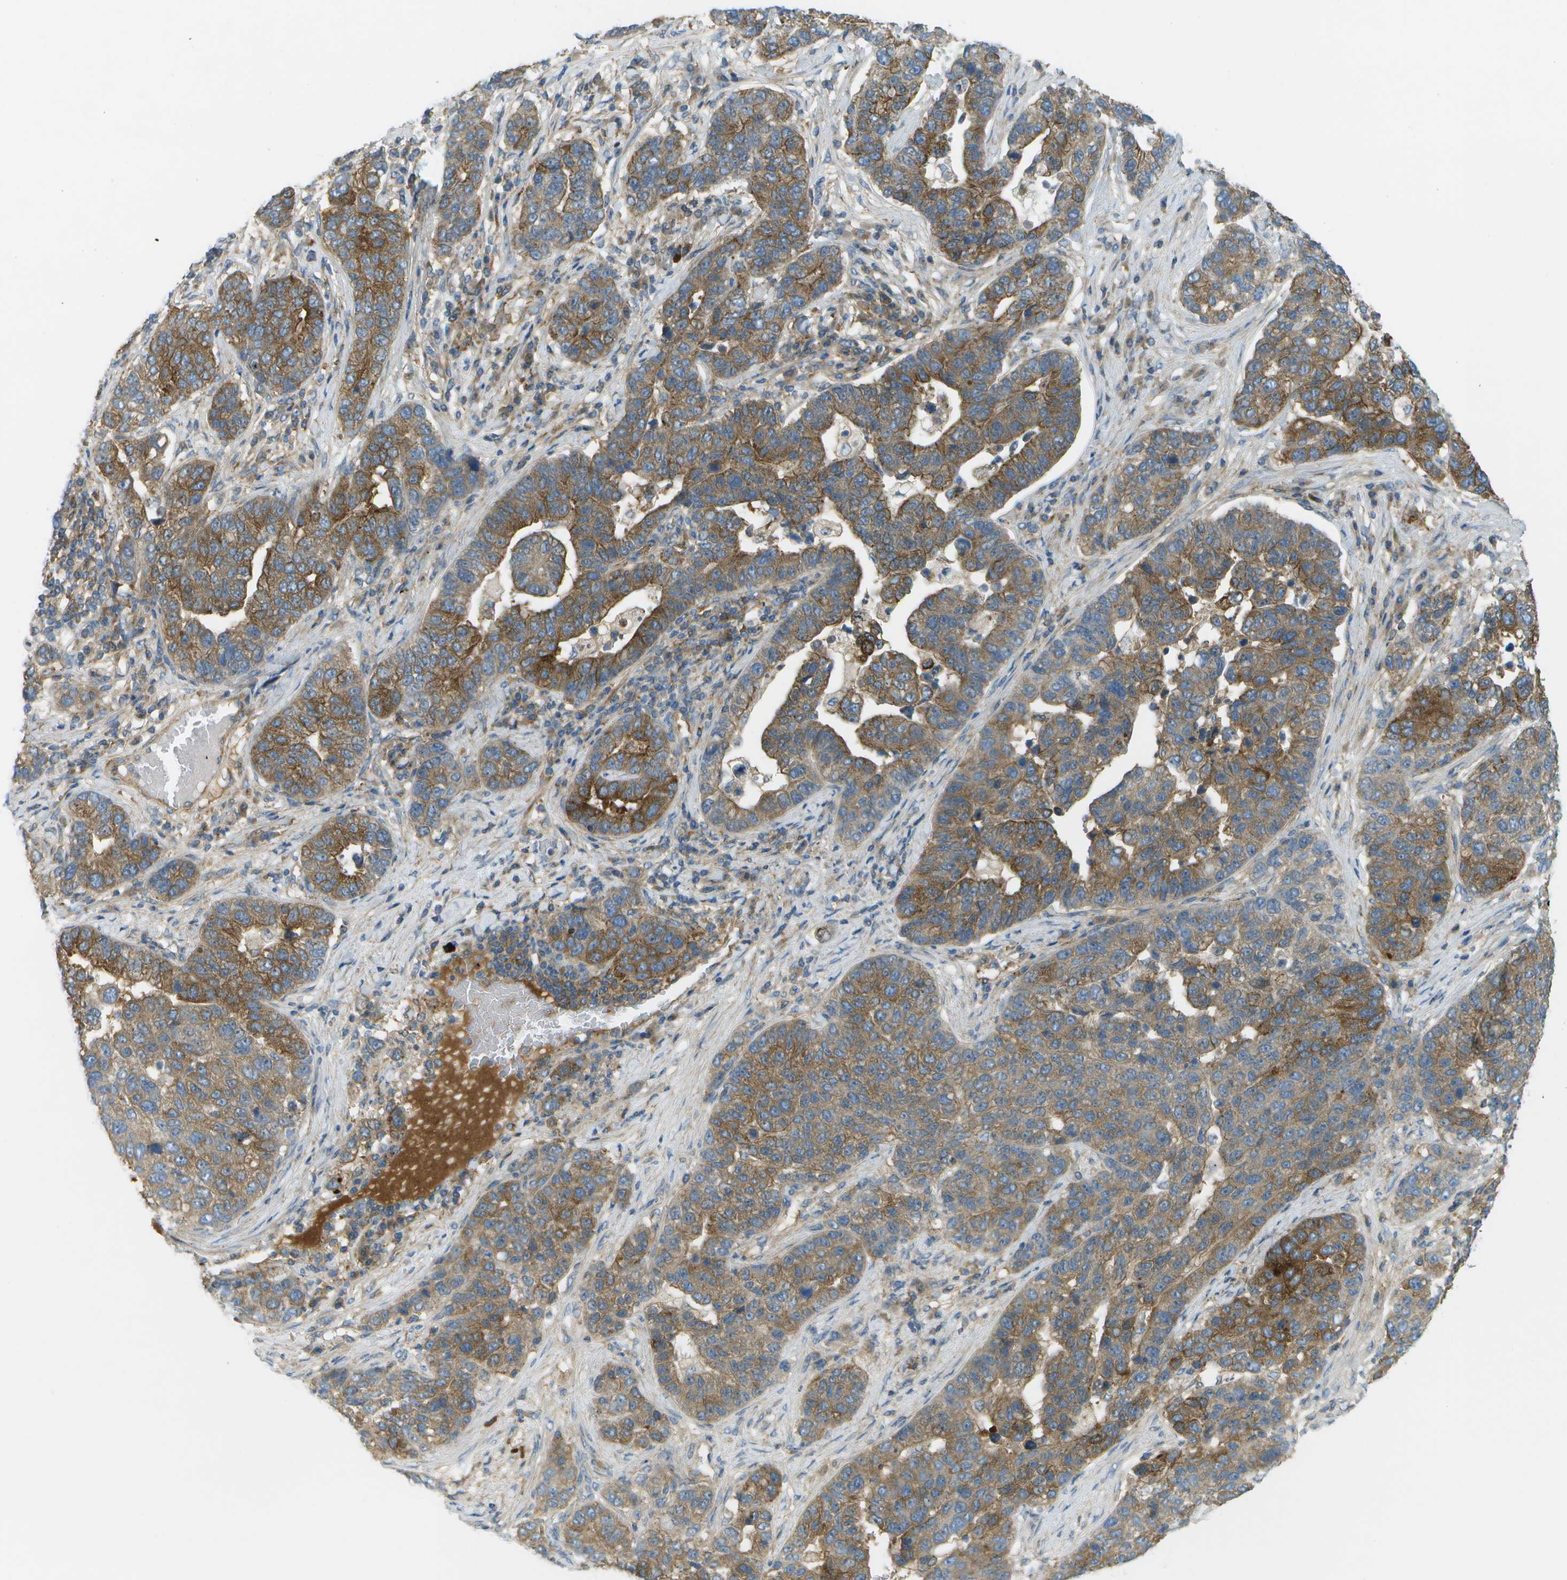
{"staining": {"intensity": "moderate", "quantity": ">75%", "location": "cytoplasmic/membranous"}, "tissue": "pancreatic cancer", "cell_type": "Tumor cells", "image_type": "cancer", "snomed": [{"axis": "morphology", "description": "Adenocarcinoma, NOS"}, {"axis": "topography", "description": "Pancreas"}], "caption": "The micrograph demonstrates staining of pancreatic cancer, revealing moderate cytoplasmic/membranous protein staining (brown color) within tumor cells. Using DAB (3,3'-diaminobenzidine) (brown) and hematoxylin (blue) stains, captured at high magnification using brightfield microscopy.", "gene": "WNK2", "patient": {"sex": "female", "age": 61}}